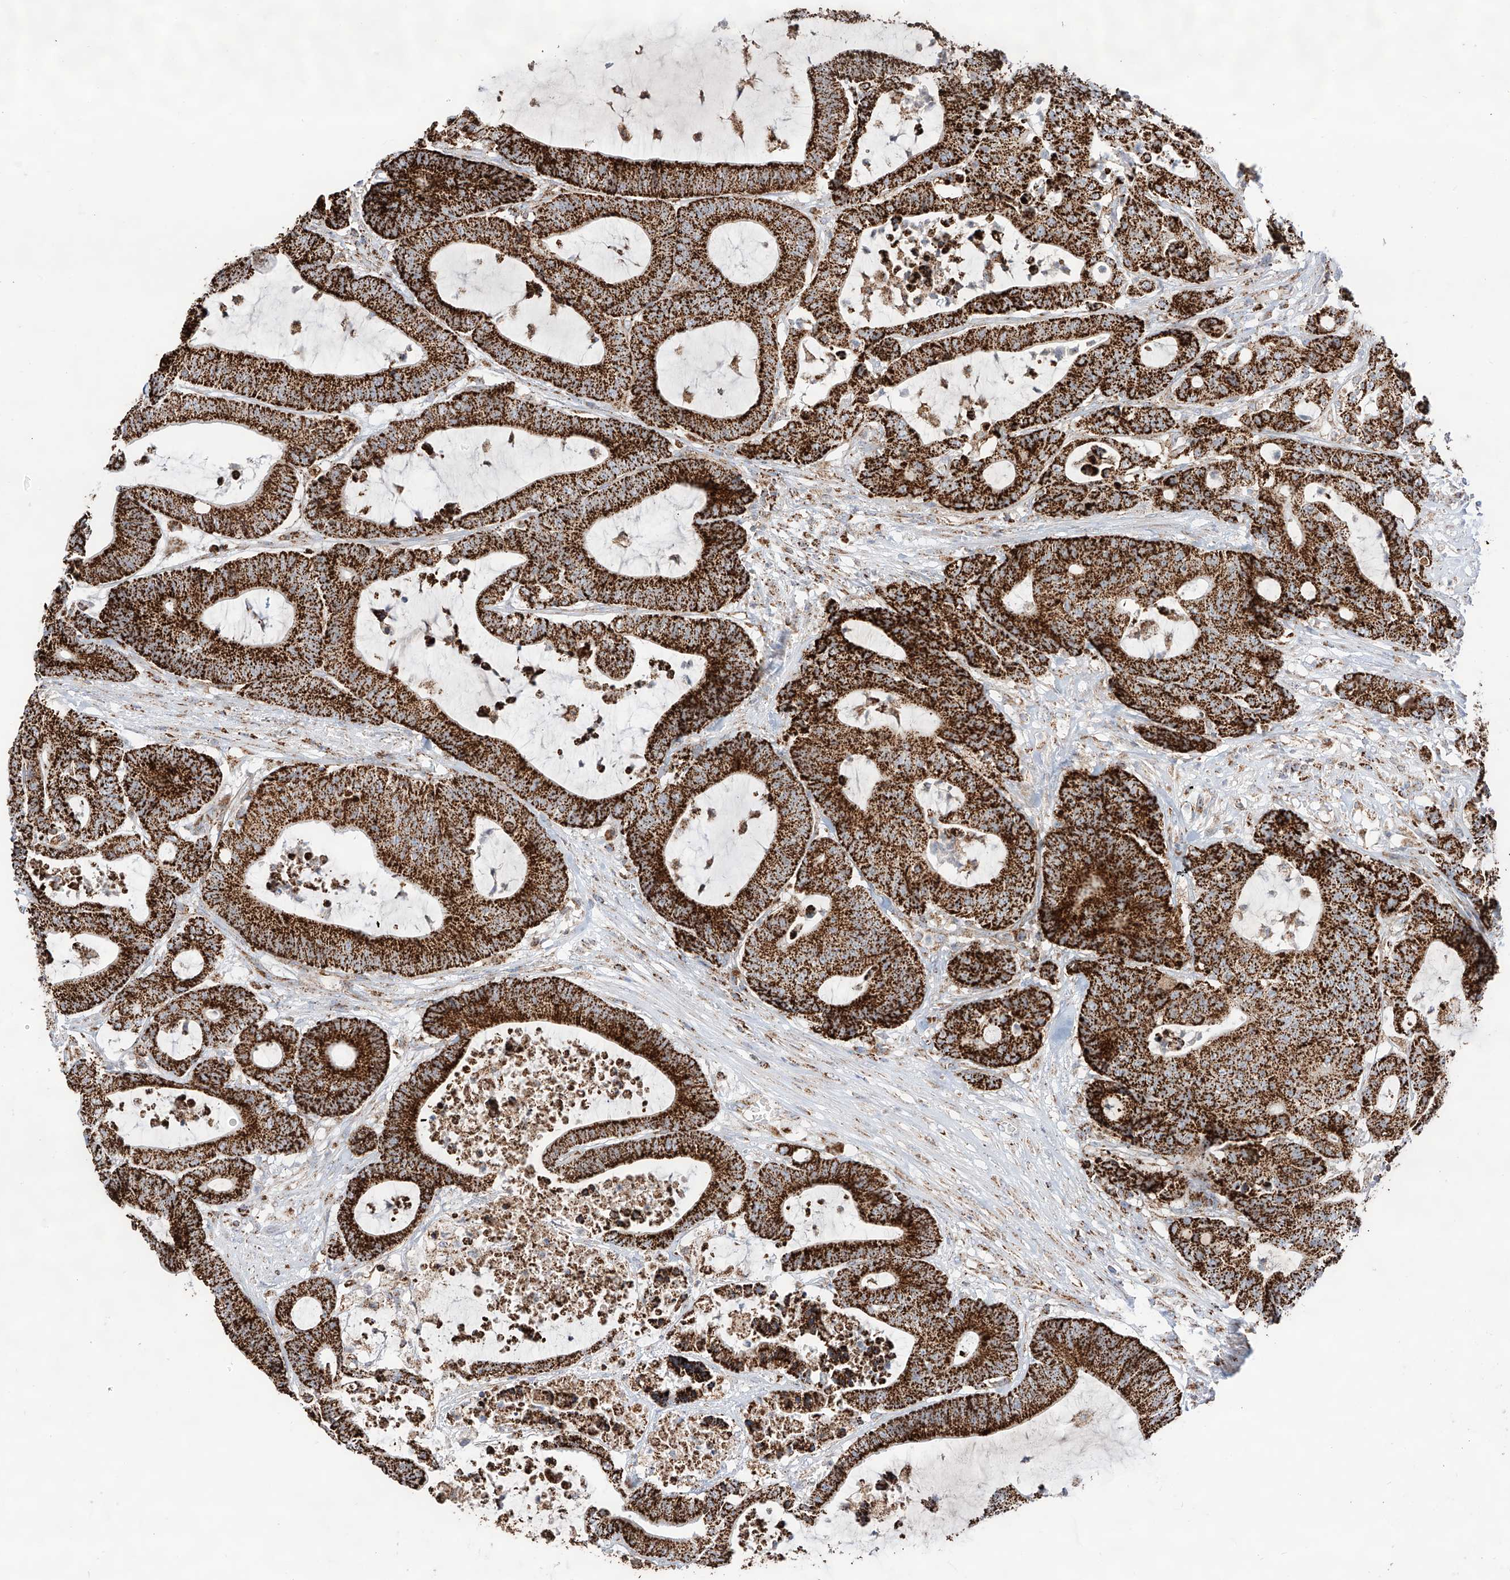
{"staining": {"intensity": "strong", "quantity": ">75%", "location": "cytoplasmic/membranous"}, "tissue": "colorectal cancer", "cell_type": "Tumor cells", "image_type": "cancer", "snomed": [{"axis": "morphology", "description": "Adenocarcinoma, NOS"}, {"axis": "topography", "description": "Colon"}], "caption": "Human colorectal adenocarcinoma stained with a brown dye shows strong cytoplasmic/membranous positive expression in approximately >75% of tumor cells.", "gene": "TTC27", "patient": {"sex": "female", "age": 84}}